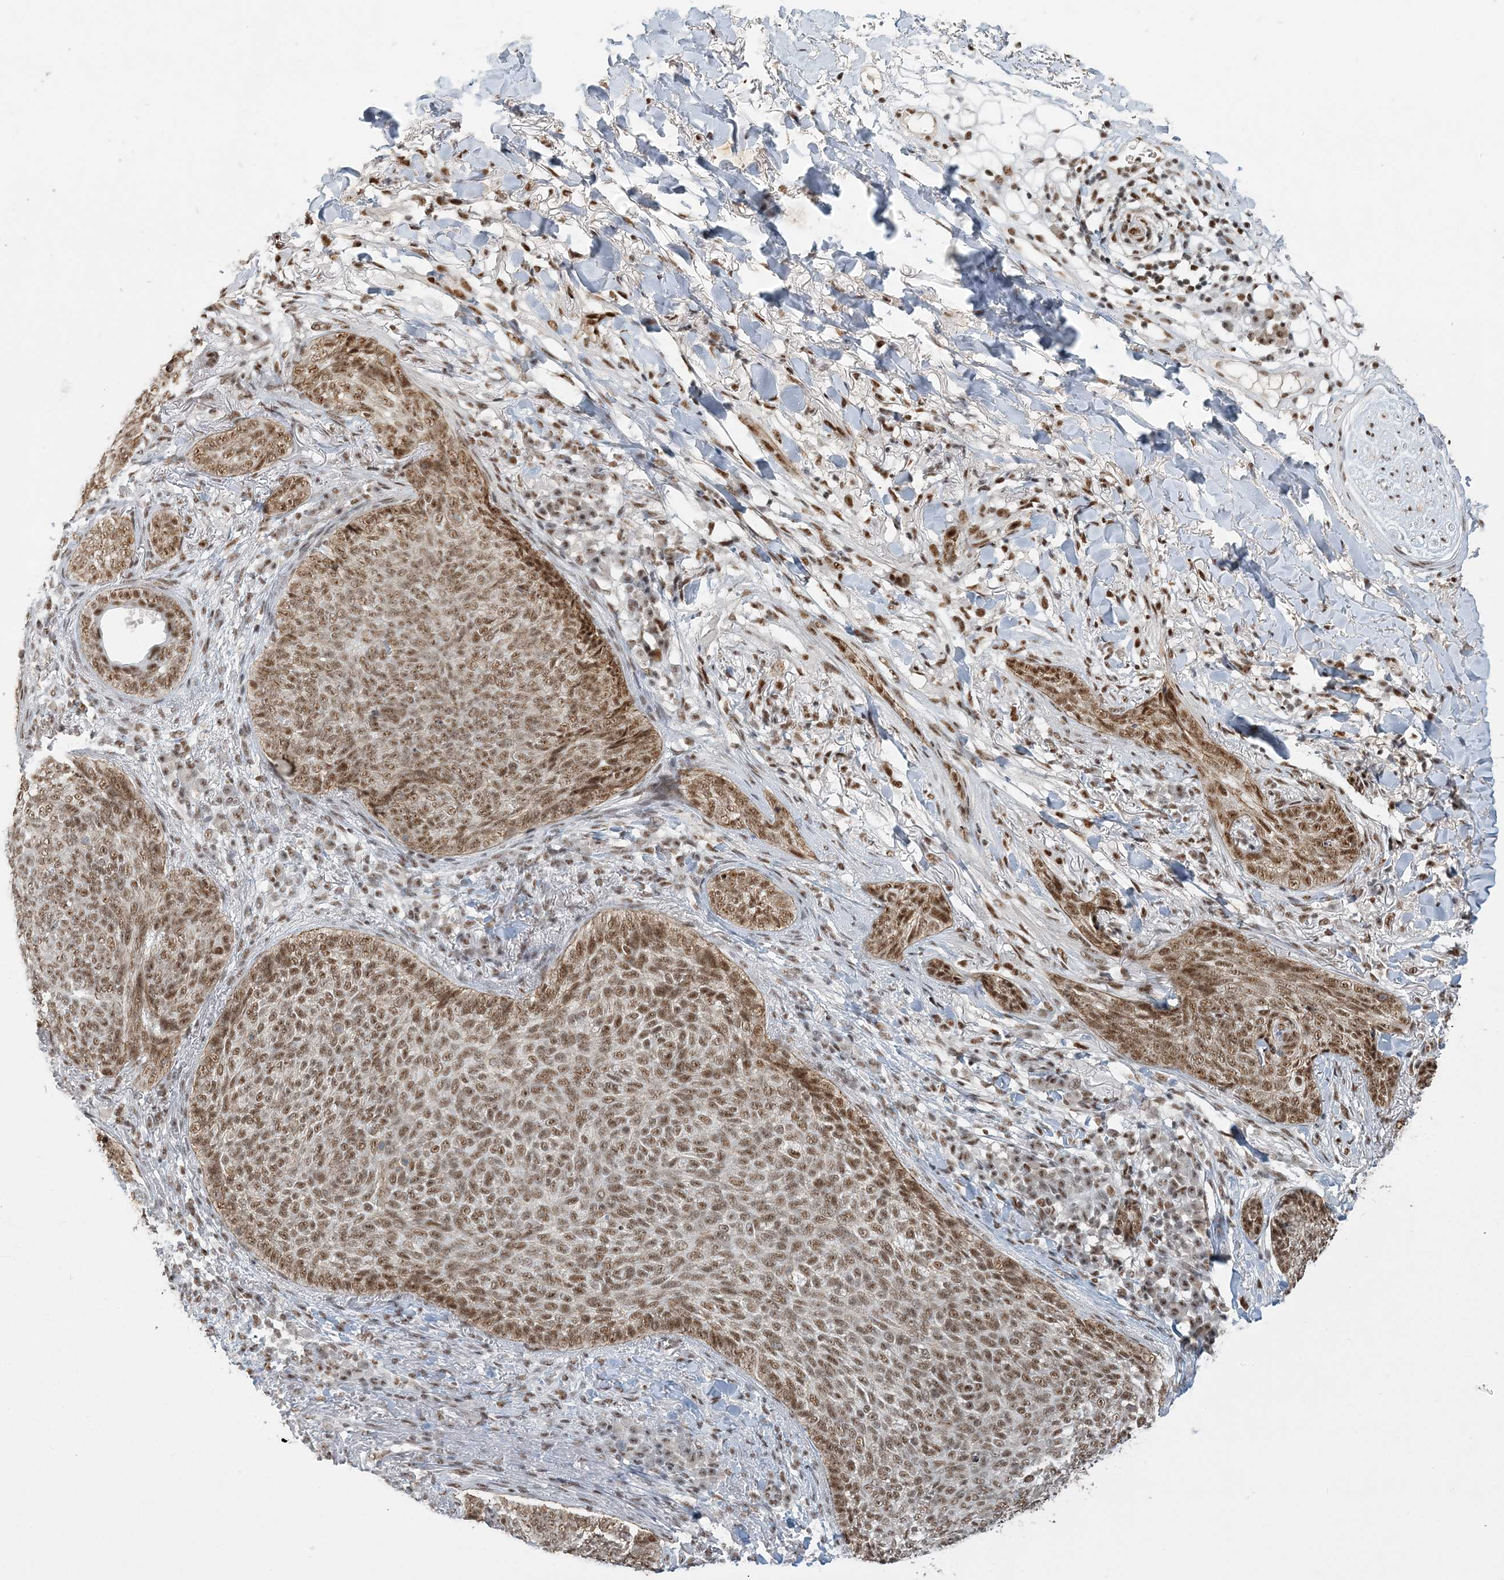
{"staining": {"intensity": "moderate", "quantity": ">75%", "location": "nuclear"}, "tissue": "skin cancer", "cell_type": "Tumor cells", "image_type": "cancer", "snomed": [{"axis": "morphology", "description": "Basal cell carcinoma"}, {"axis": "topography", "description": "Skin"}], "caption": "Human skin cancer (basal cell carcinoma) stained with a brown dye exhibits moderate nuclear positive positivity in about >75% of tumor cells.", "gene": "PLRG1", "patient": {"sex": "male", "age": 85}}